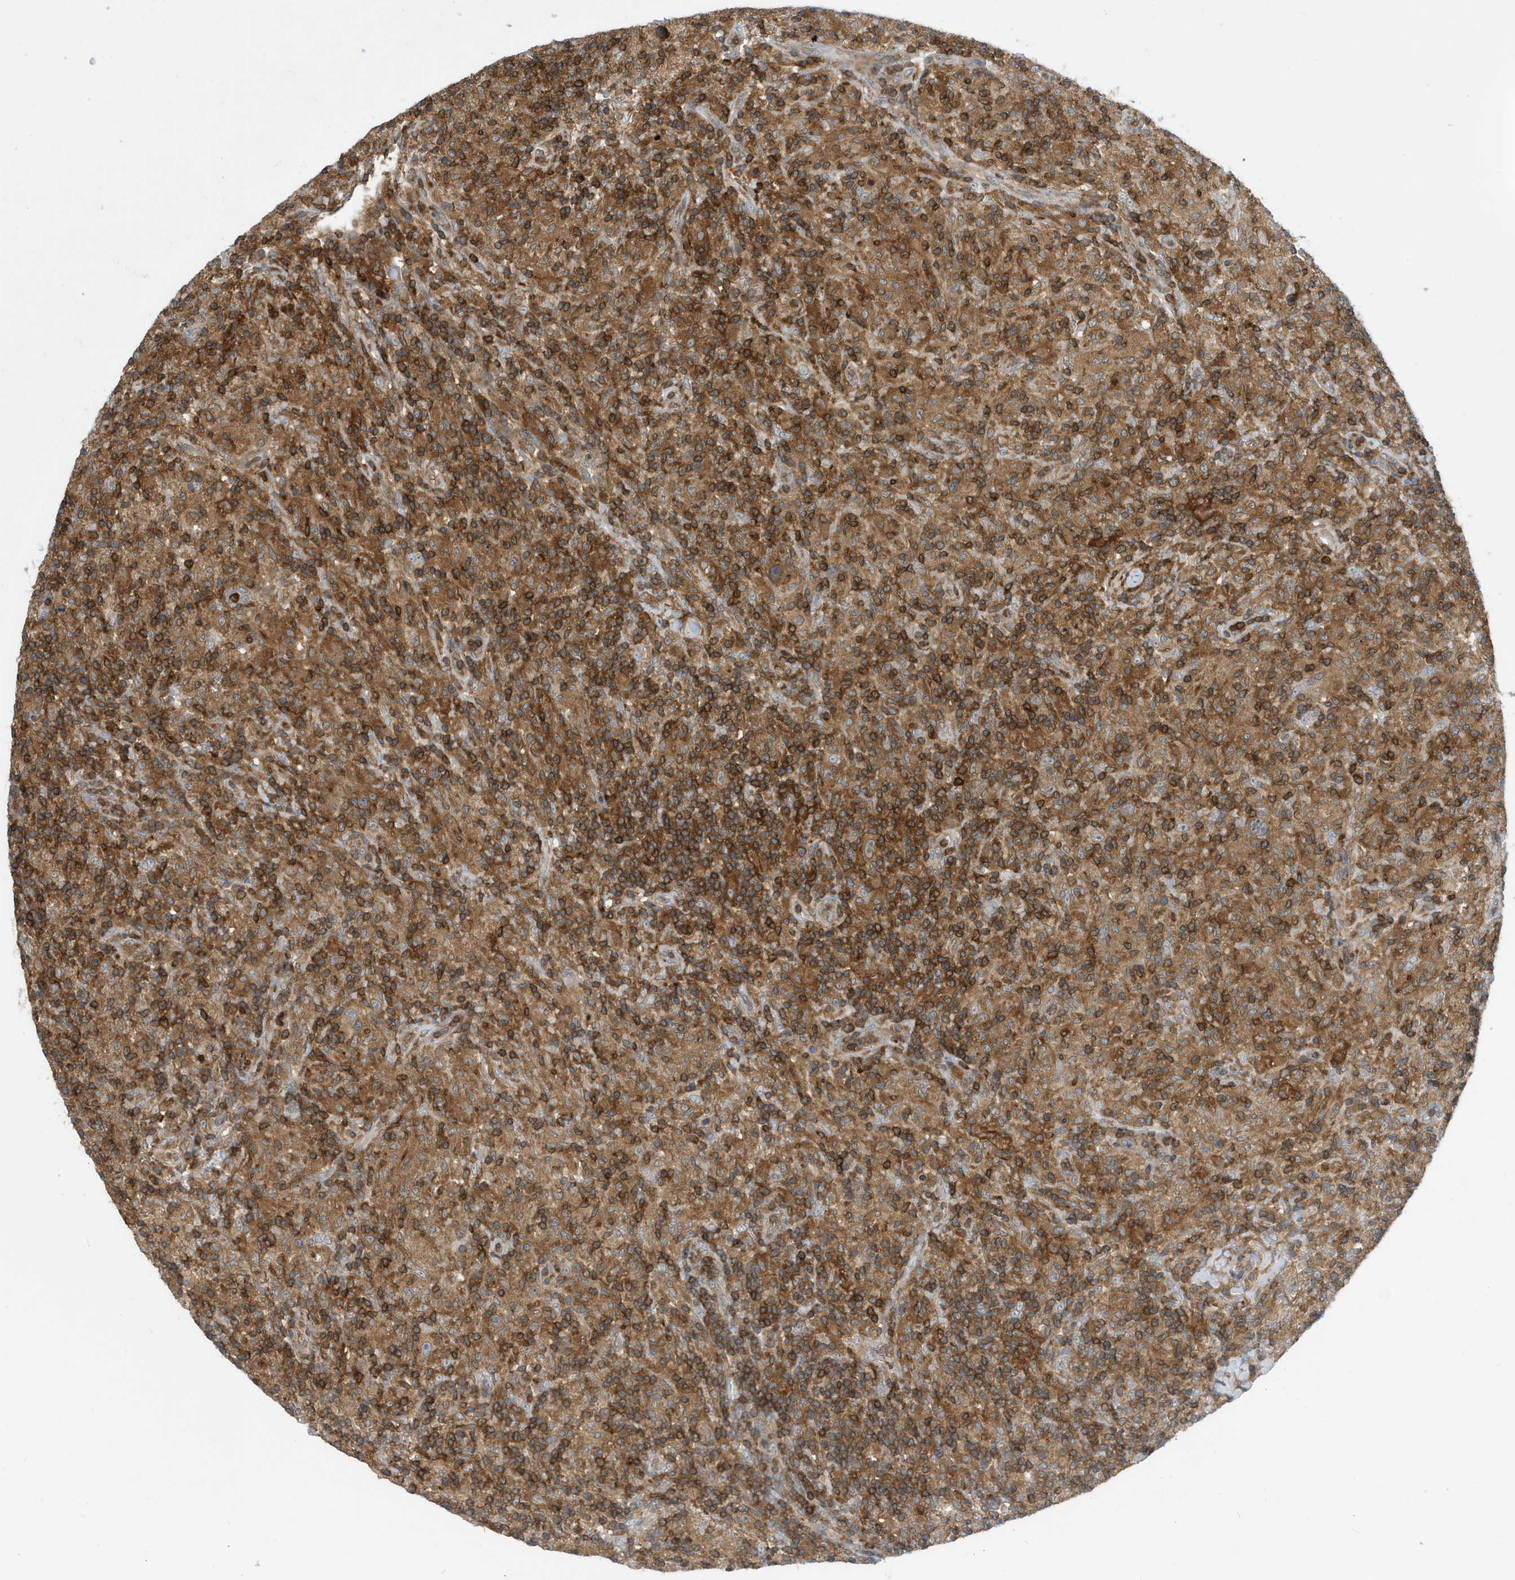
{"staining": {"intensity": "negative", "quantity": "none", "location": "none"}, "tissue": "lymphoma", "cell_type": "Tumor cells", "image_type": "cancer", "snomed": [{"axis": "morphology", "description": "Hodgkin's disease, NOS"}, {"axis": "topography", "description": "Lymph node"}], "caption": "Tumor cells are negative for brown protein staining in Hodgkin's disease. The staining was performed using DAB (3,3'-diaminobenzidine) to visualize the protein expression in brown, while the nuclei were stained in blue with hematoxylin (Magnification: 20x).", "gene": "NSUN3", "patient": {"sex": "male", "age": 70}}